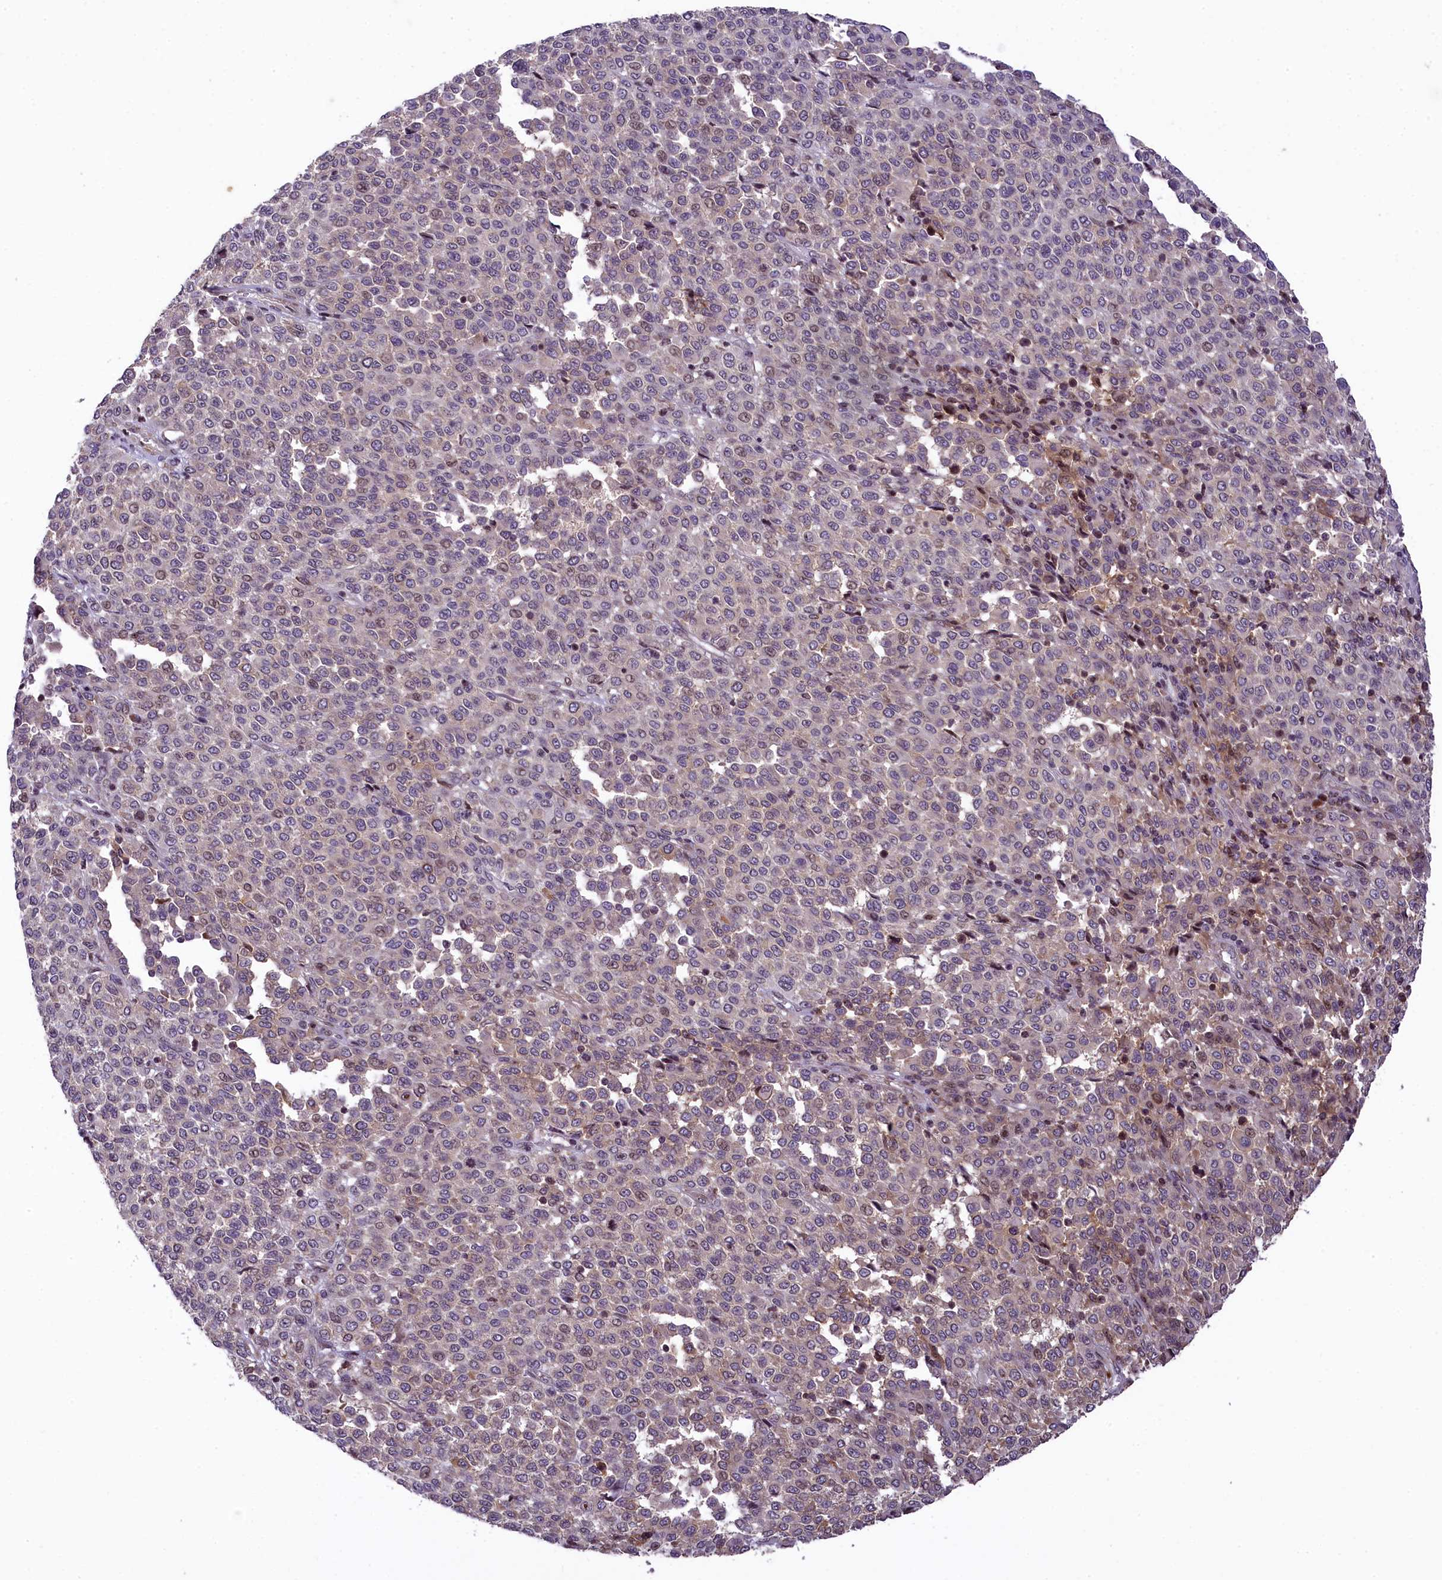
{"staining": {"intensity": "weak", "quantity": "<25%", "location": "nuclear"}, "tissue": "melanoma", "cell_type": "Tumor cells", "image_type": "cancer", "snomed": [{"axis": "morphology", "description": "Malignant melanoma, Metastatic site"}, {"axis": "topography", "description": "Pancreas"}], "caption": "Immunohistochemistry (IHC) histopathology image of neoplastic tissue: melanoma stained with DAB (3,3'-diaminobenzidine) shows no significant protein expression in tumor cells.", "gene": "RBBP8", "patient": {"sex": "female", "age": 30}}